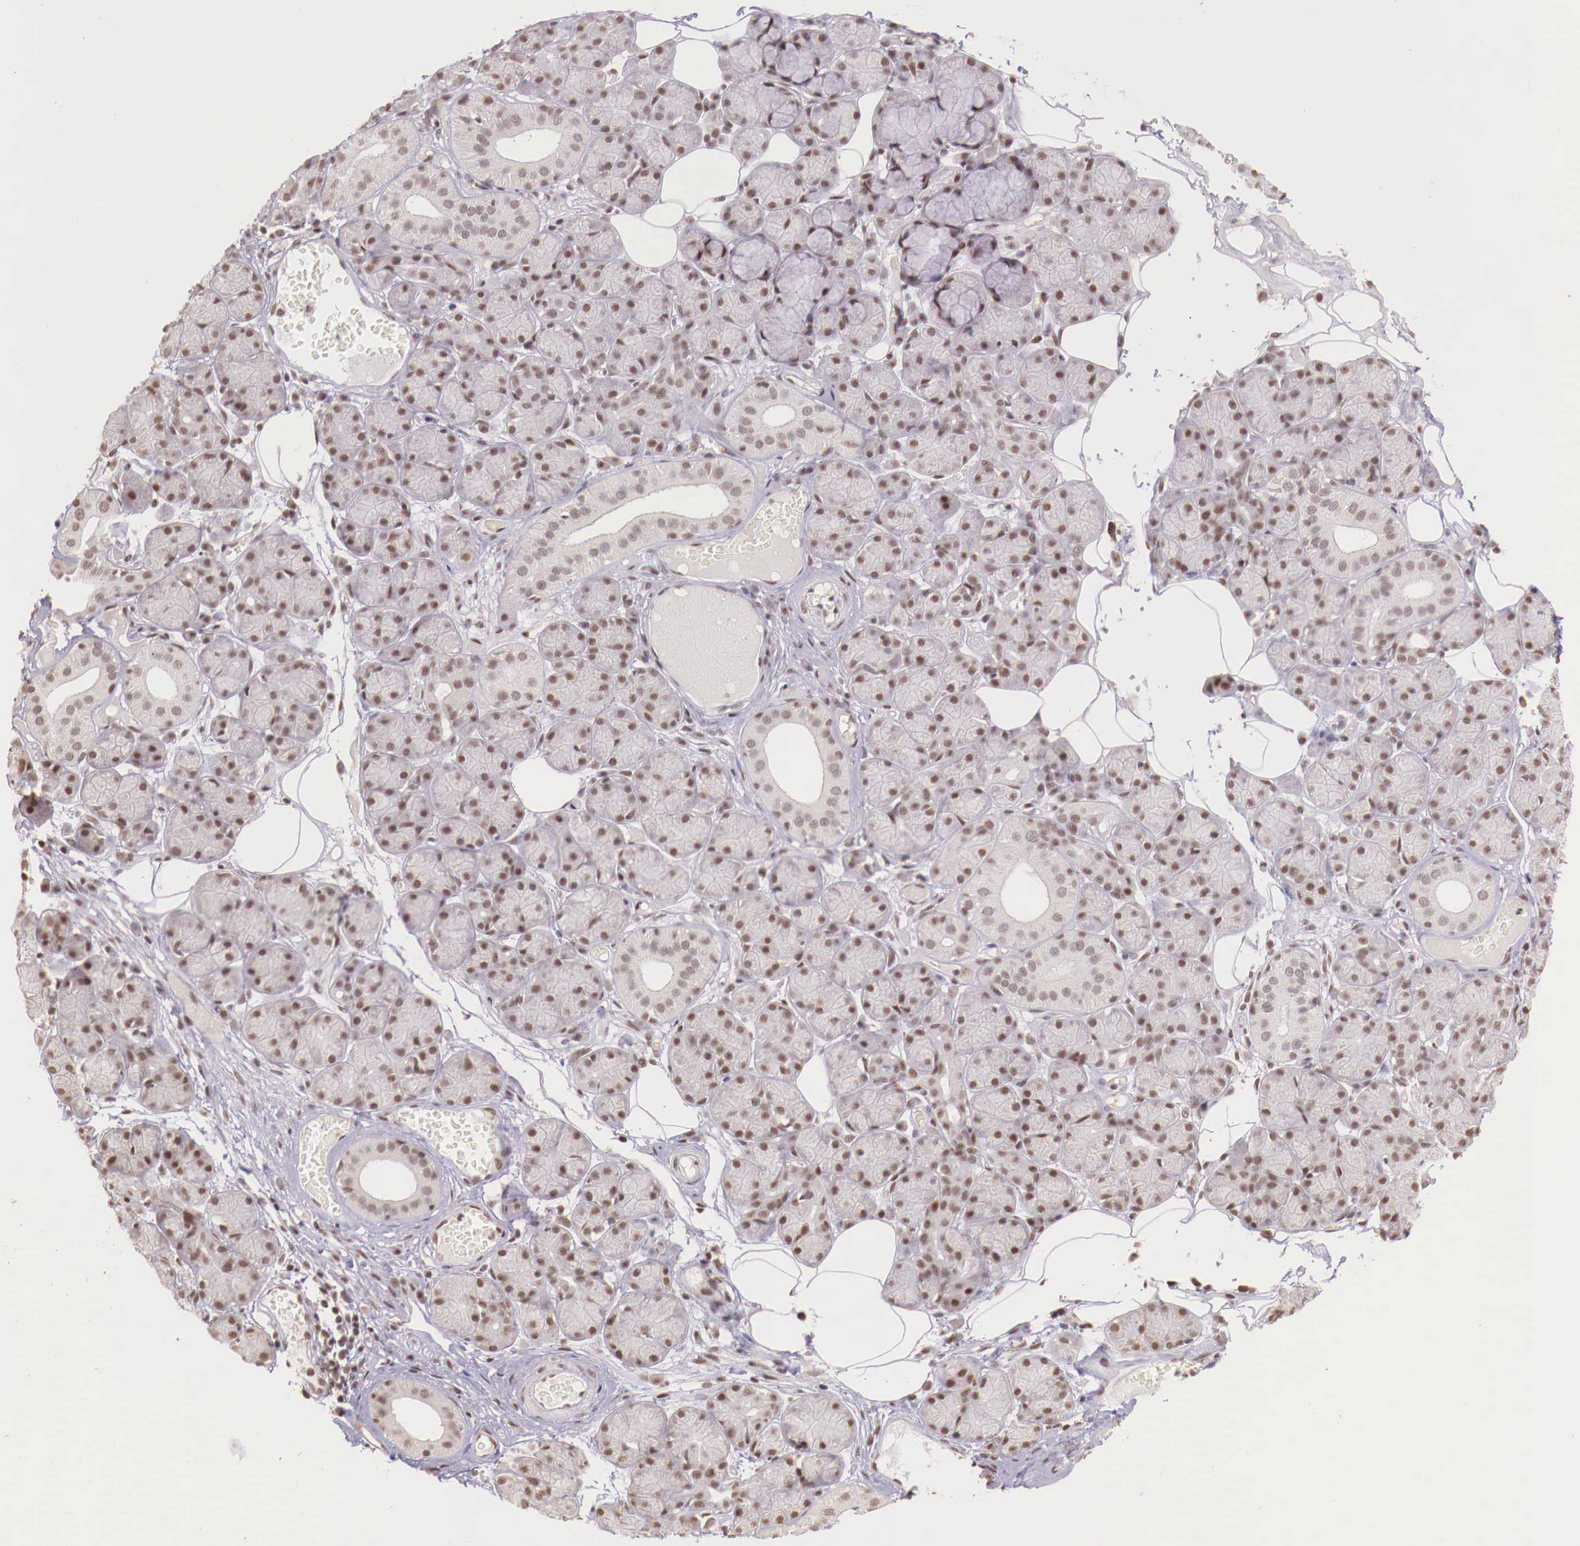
{"staining": {"intensity": "moderate", "quantity": ">75%", "location": "nuclear"}, "tissue": "salivary gland", "cell_type": "Glandular cells", "image_type": "normal", "snomed": [{"axis": "morphology", "description": "Normal tissue, NOS"}, {"axis": "topography", "description": "Salivary gland"}], "caption": "Immunohistochemistry image of benign salivary gland: salivary gland stained using immunohistochemistry (IHC) demonstrates medium levels of moderate protein expression localized specifically in the nuclear of glandular cells, appearing as a nuclear brown color.", "gene": "SP1", "patient": {"sex": "male", "age": 54}}